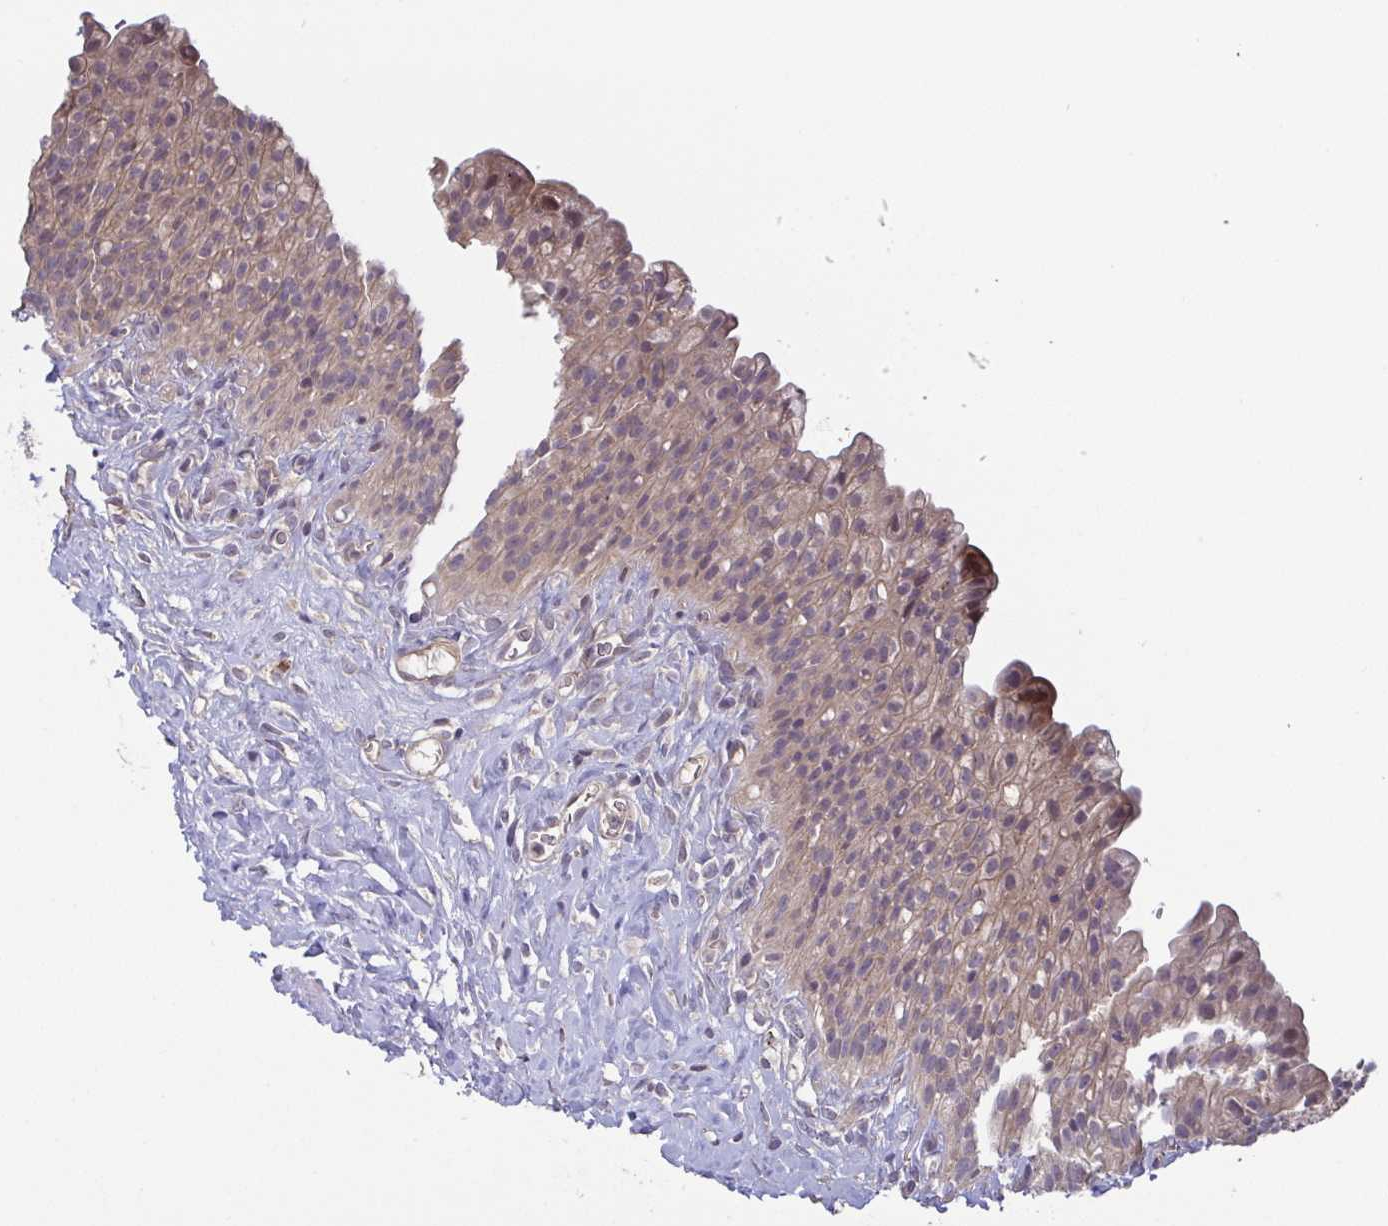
{"staining": {"intensity": "weak", "quantity": "25%-75%", "location": "cytoplasmic/membranous"}, "tissue": "urinary bladder", "cell_type": "Urothelial cells", "image_type": "normal", "snomed": [{"axis": "morphology", "description": "Normal tissue, NOS"}, {"axis": "topography", "description": "Urinary bladder"}, {"axis": "topography", "description": "Prostate"}], "caption": "Protein staining of normal urinary bladder exhibits weak cytoplasmic/membranous staining in about 25%-75% of urothelial cells. (DAB IHC with brightfield microscopy, high magnification).", "gene": "OSBPL7", "patient": {"sex": "male", "age": 76}}